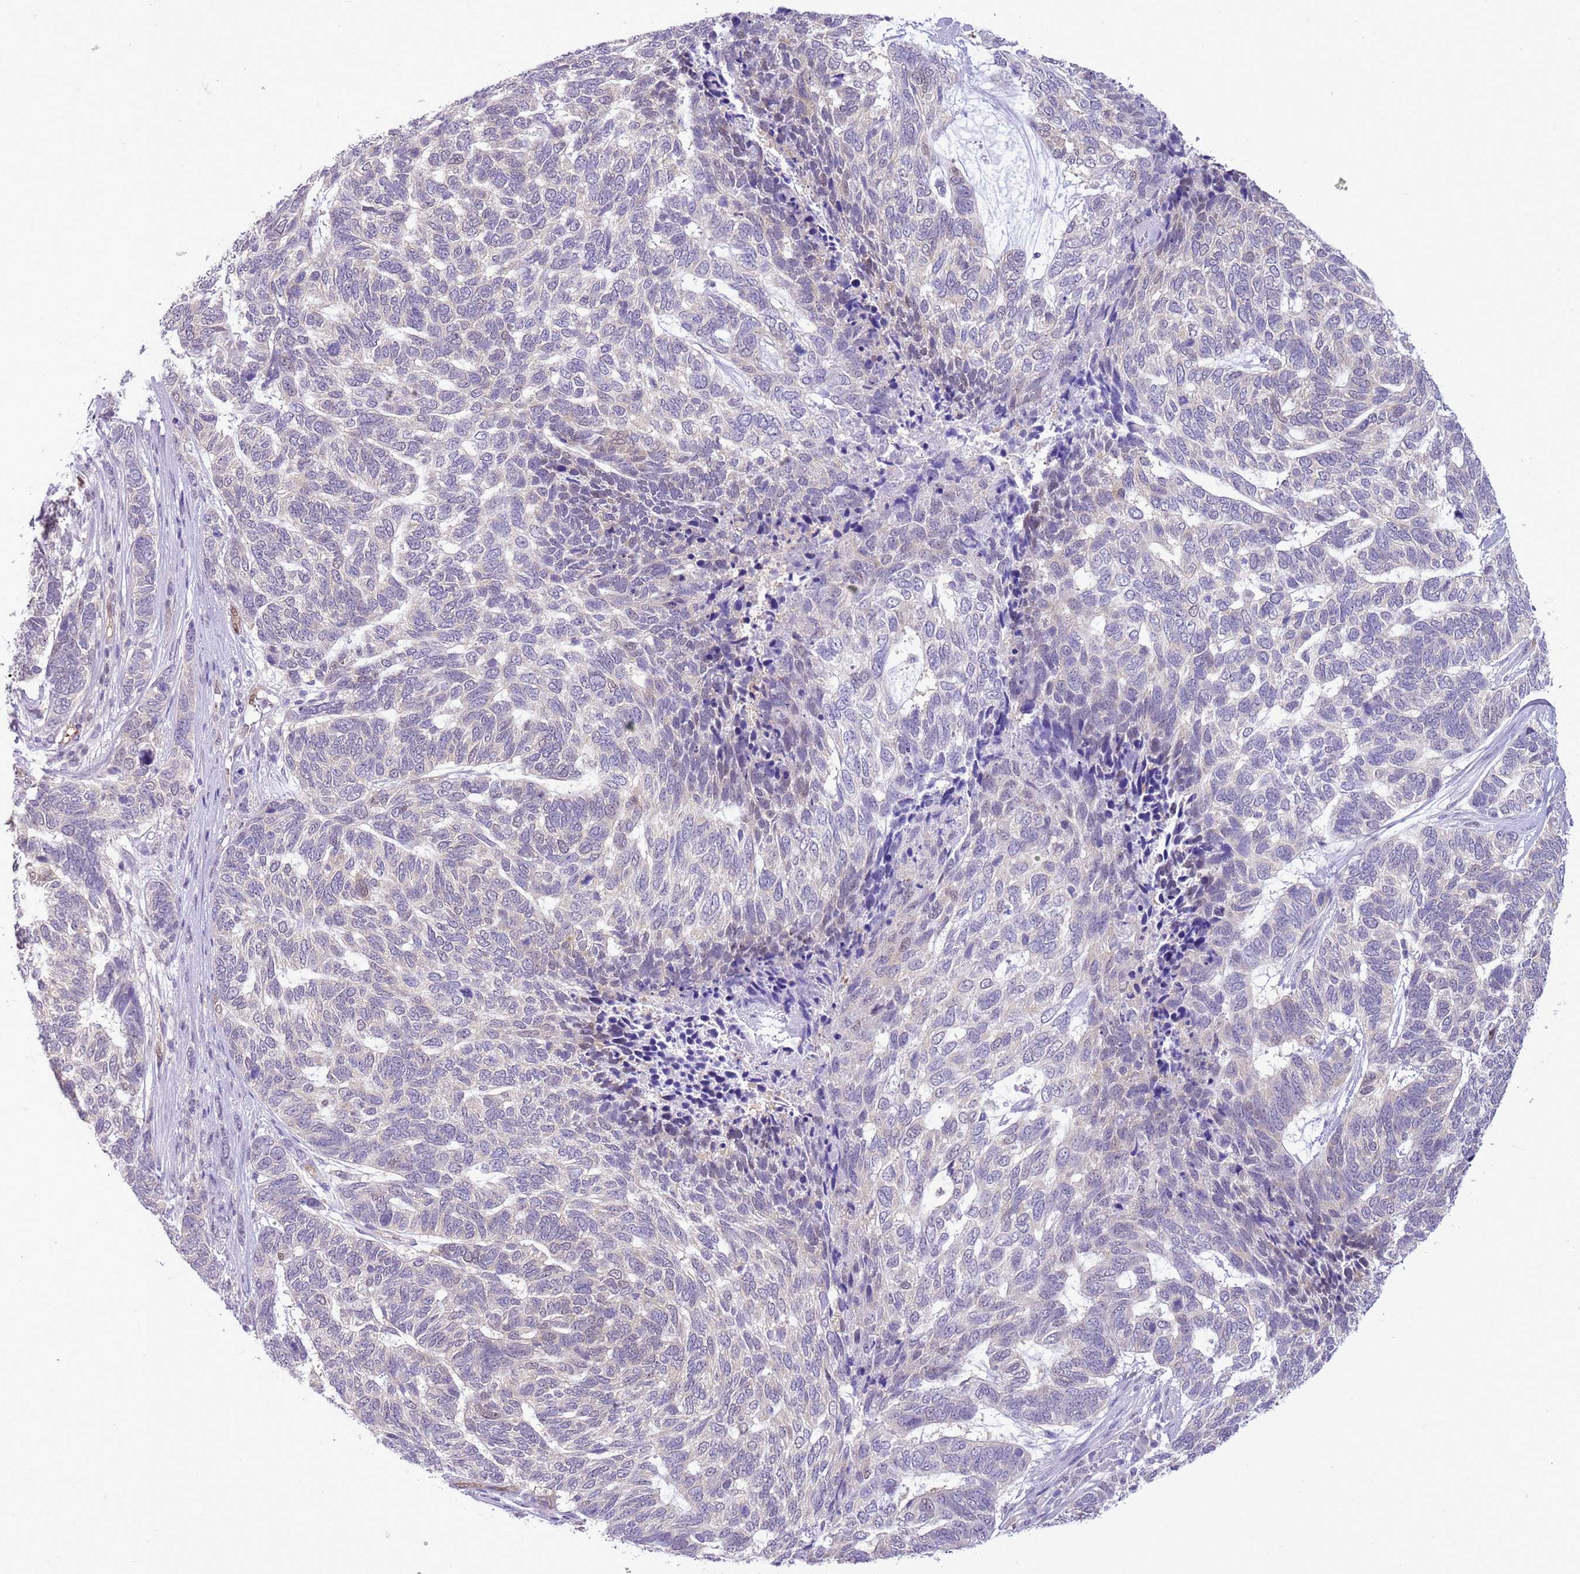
{"staining": {"intensity": "negative", "quantity": "none", "location": "none"}, "tissue": "skin cancer", "cell_type": "Tumor cells", "image_type": "cancer", "snomed": [{"axis": "morphology", "description": "Basal cell carcinoma"}, {"axis": "topography", "description": "Skin"}], "caption": "IHC micrograph of neoplastic tissue: human skin cancer (basal cell carcinoma) stained with DAB (3,3'-diaminobenzidine) reveals no significant protein positivity in tumor cells. (Brightfield microscopy of DAB immunohistochemistry at high magnification).", "gene": "DDI2", "patient": {"sex": "female", "age": 65}}